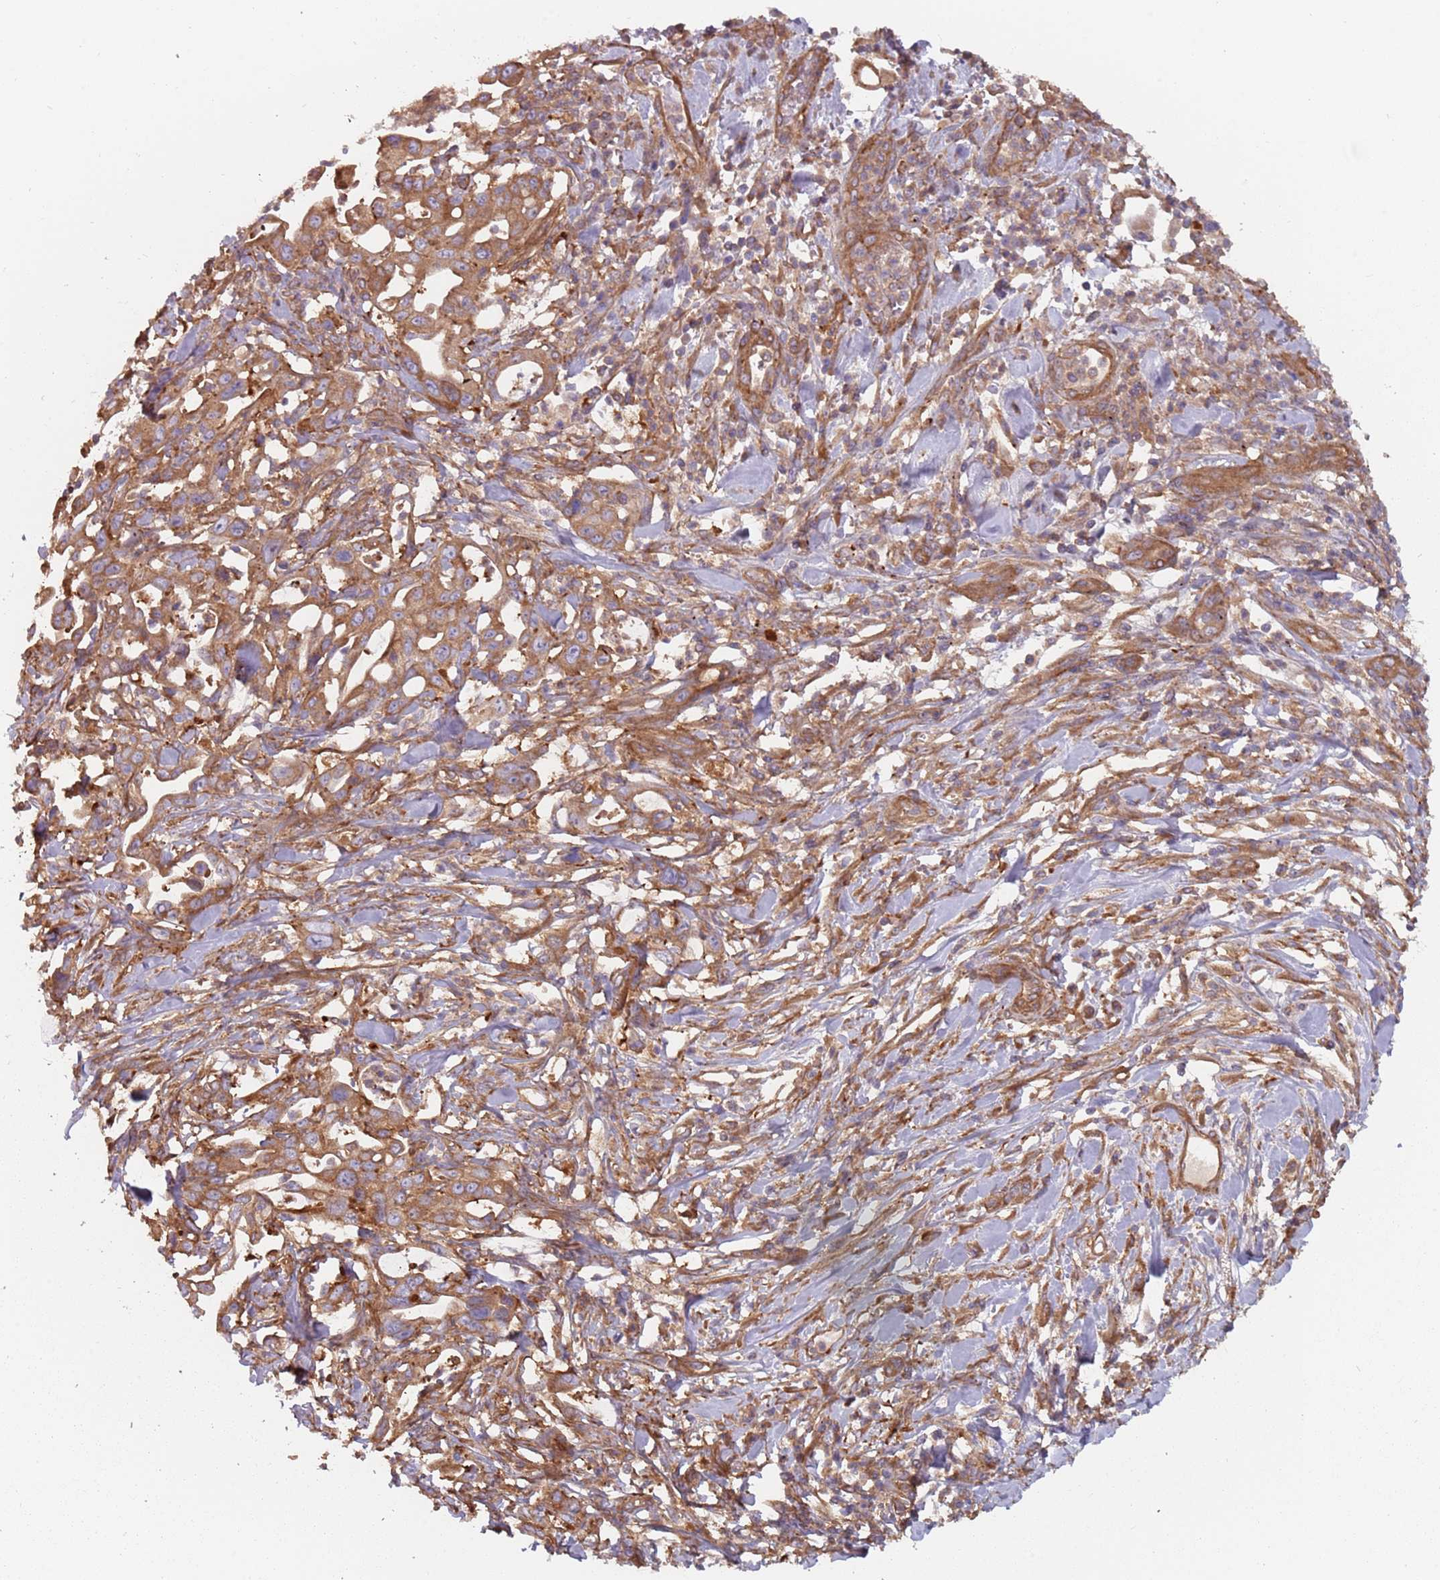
{"staining": {"intensity": "moderate", "quantity": ">75%", "location": "cytoplasmic/membranous"}, "tissue": "pancreatic cancer", "cell_type": "Tumor cells", "image_type": "cancer", "snomed": [{"axis": "morphology", "description": "Adenocarcinoma, NOS"}, {"axis": "topography", "description": "Pancreas"}], "caption": "Protein staining of pancreatic cancer tissue displays moderate cytoplasmic/membranous positivity in about >75% of tumor cells. Nuclei are stained in blue.", "gene": "SPDL1", "patient": {"sex": "female", "age": 61}}